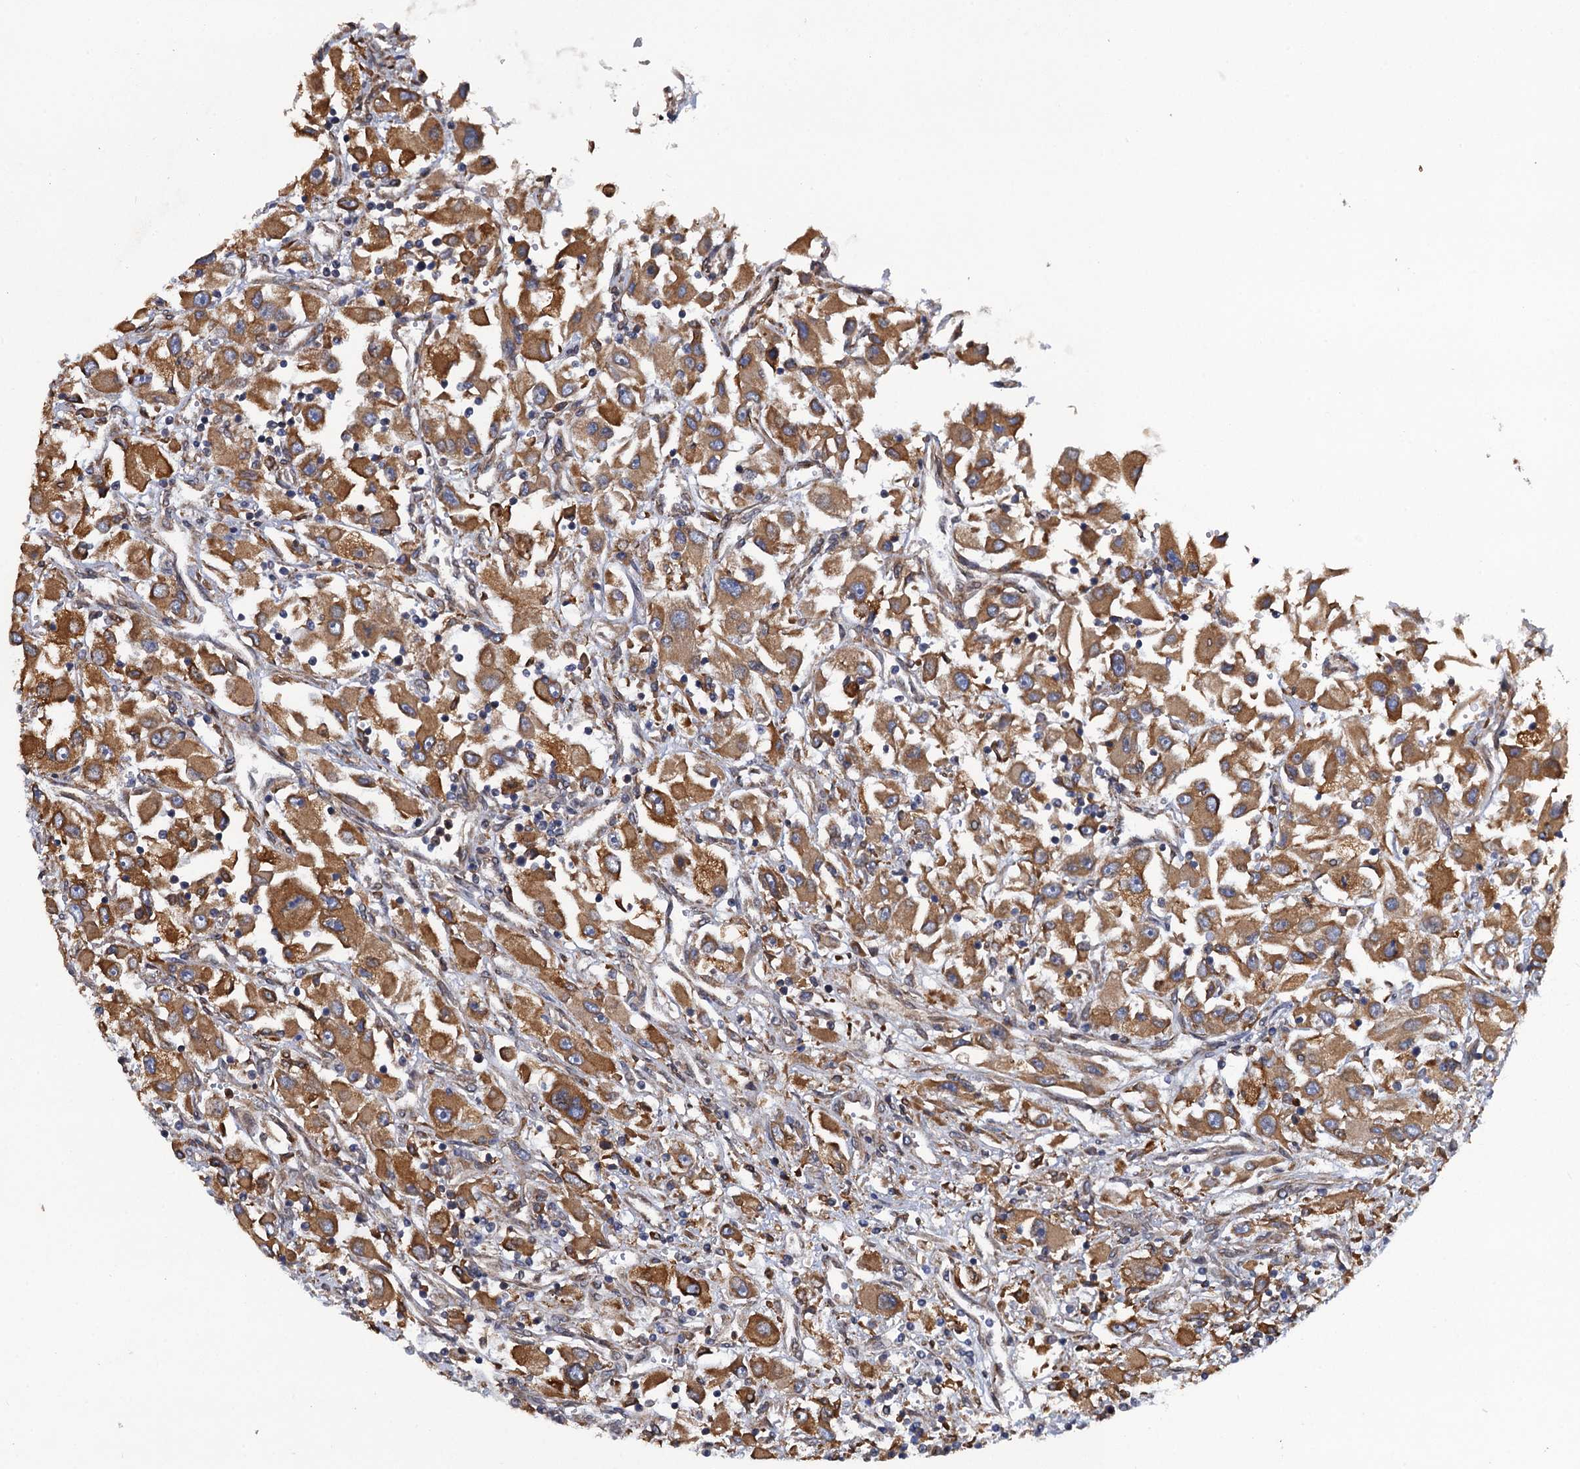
{"staining": {"intensity": "moderate", "quantity": ">75%", "location": "cytoplasmic/membranous"}, "tissue": "renal cancer", "cell_type": "Tumor cells", "image_type": "cancer", "snomed": [{"axis": "morphology", "description": "Adenocarcinoma, NOS"}, {"axis": "topography", "description": "Kidney"}], "caption": "There is medium levels of moderate cytoplasmic/membranous expression in tumor cells of renal cancer (adenocarcinoma), as demonstrated by immunohistochemical staining (brown color).", "gene": "ARMC5", "patient": {"sex": "female", "age": 52}}